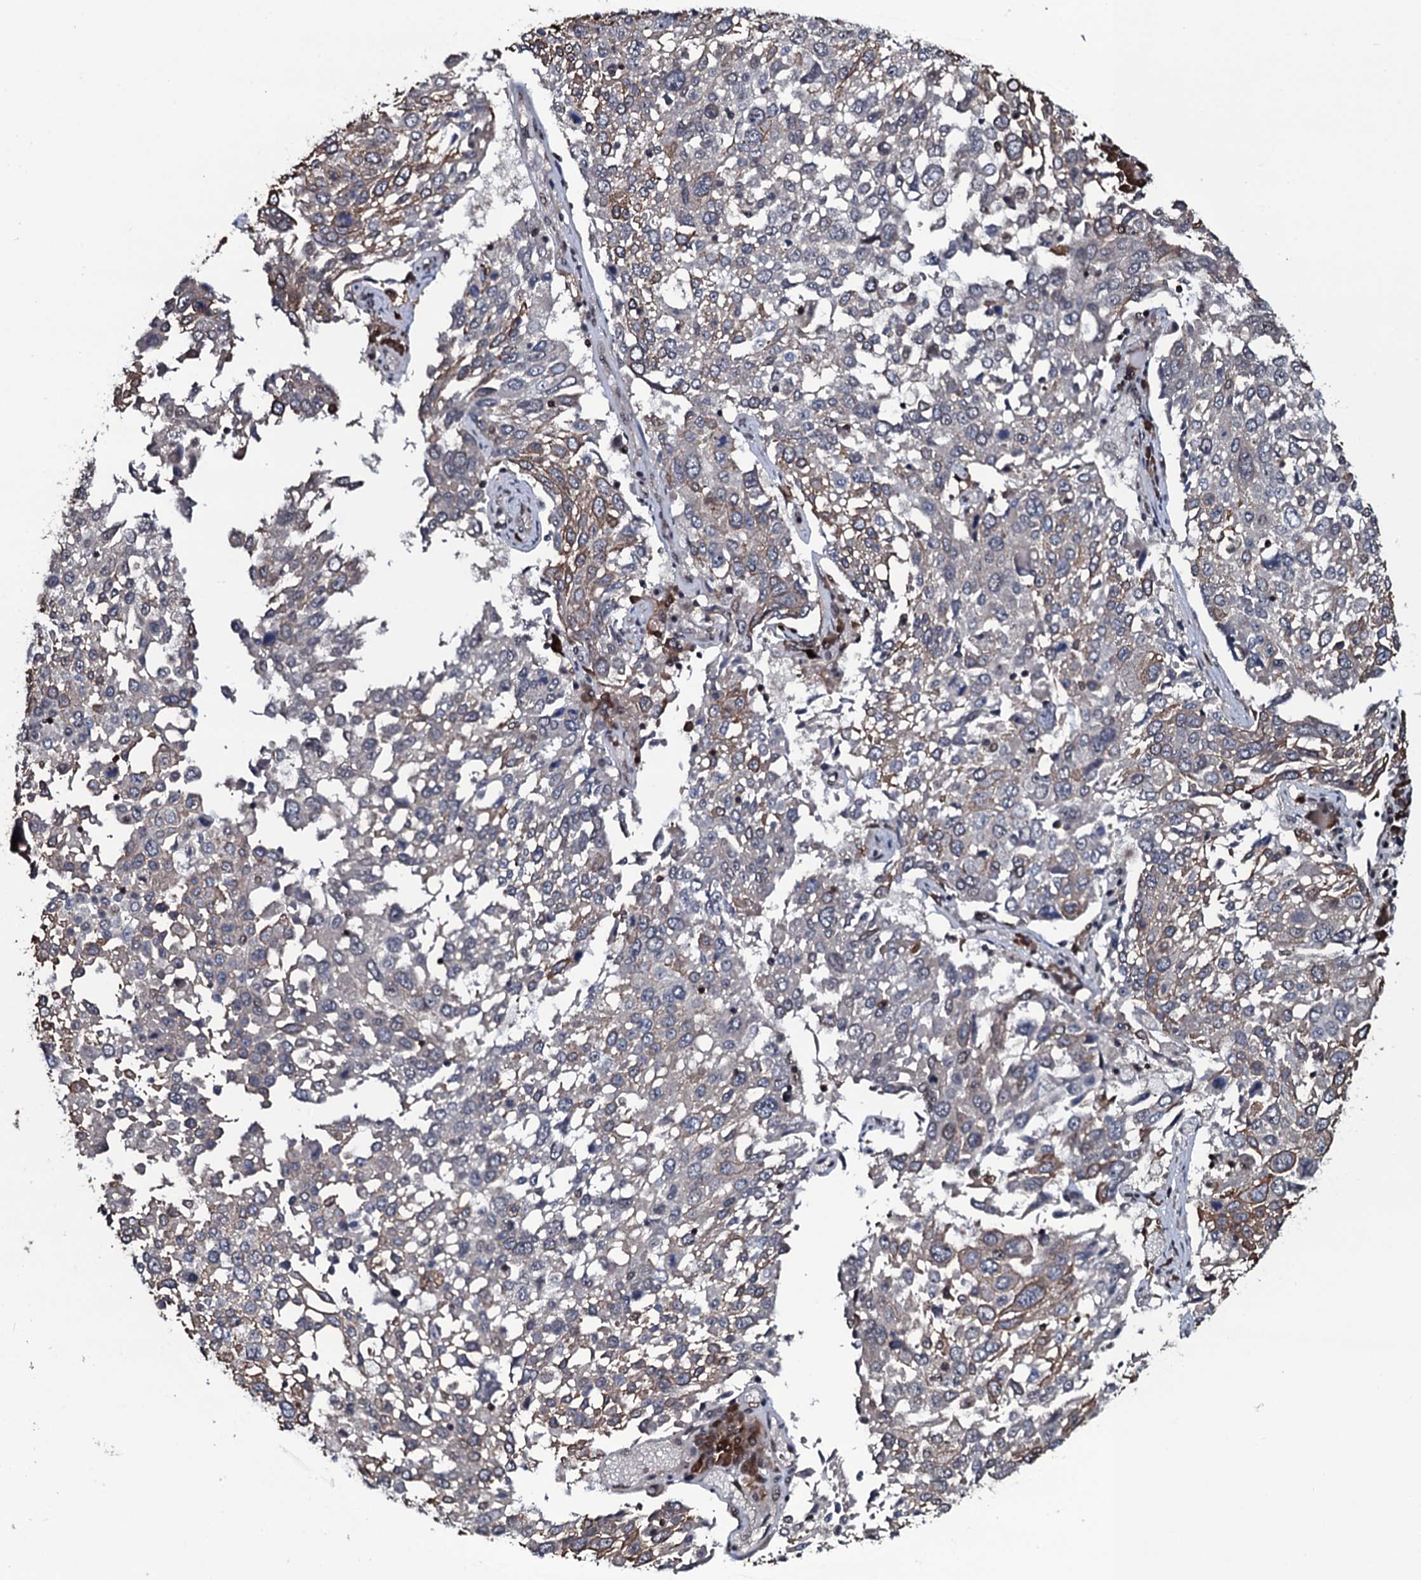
{"staining": {"intensity": "weak", "quantity": "<25%", "location": "cytoplasmic/membranous"}, "tissue": "lung cancer", "cell_type": "Tumor cells", "image_type": "cancer", "snomed": [{"axis": "morphology", "description": "Squamous cell carcinoma, NOS"}, {"axis": "topography", "description": "Lung"}], "caption": "Tumor cells show no significant staining in lung squamous cell carcinoma. (DAB immunohistochemistry with hematoxylin counter stain).", "gene": "HDDC3", "patient": {"sex": "male", "age": 65}}